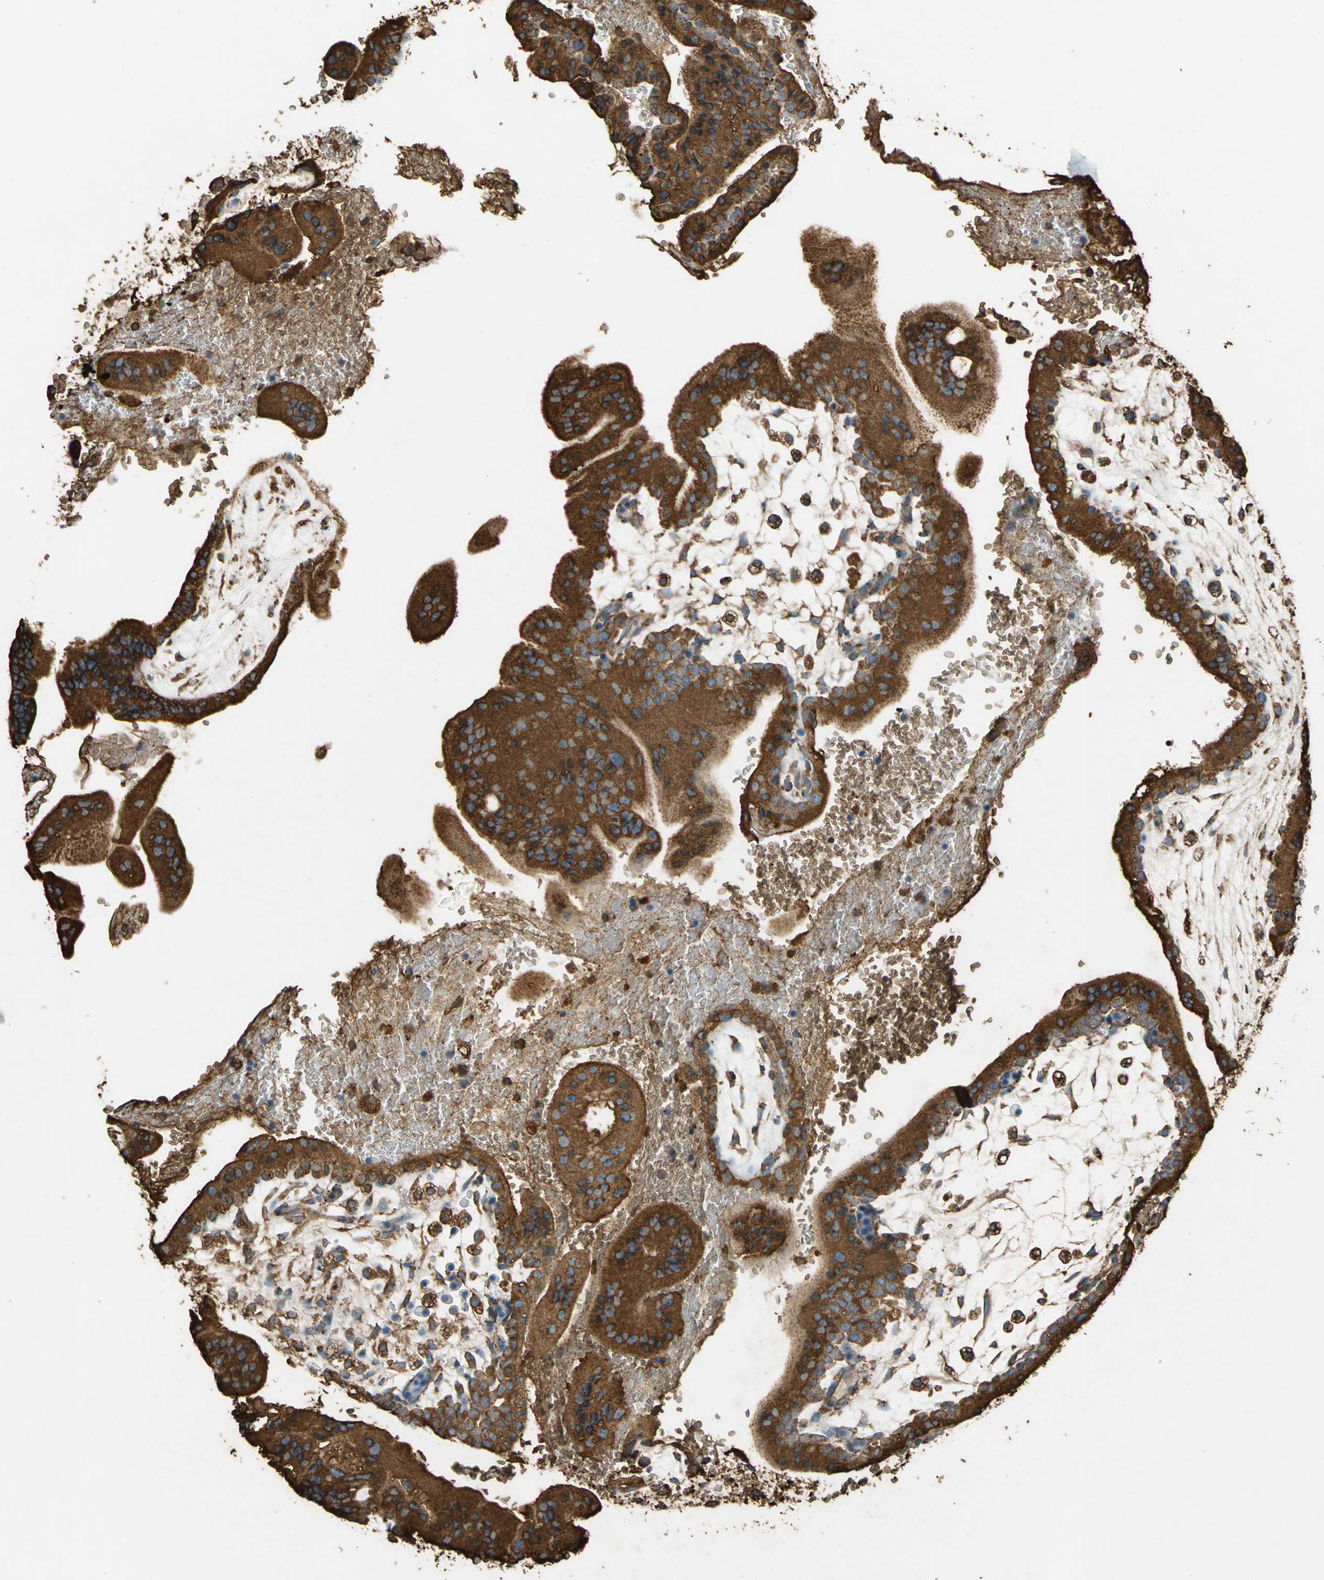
{"staining": {"intensity": "strong", "quantity": ">75%", "location": "cytoplasmic/membranous"}, "tissue": "placenta", "cell_type": "Decidual cells", "image_type": "normal", "snomed": [{"axis": "morphology", "description": "Normal tissue, NOS"}, {"axis": "topography", "description": "Placenta"}], "caption": "Benign placenta shows strong cytoplasmic/membranous positivity in about >75% of decidual cells.", "gene": "HSP90B1", "patient": {"sex": "female", "age": 35}}